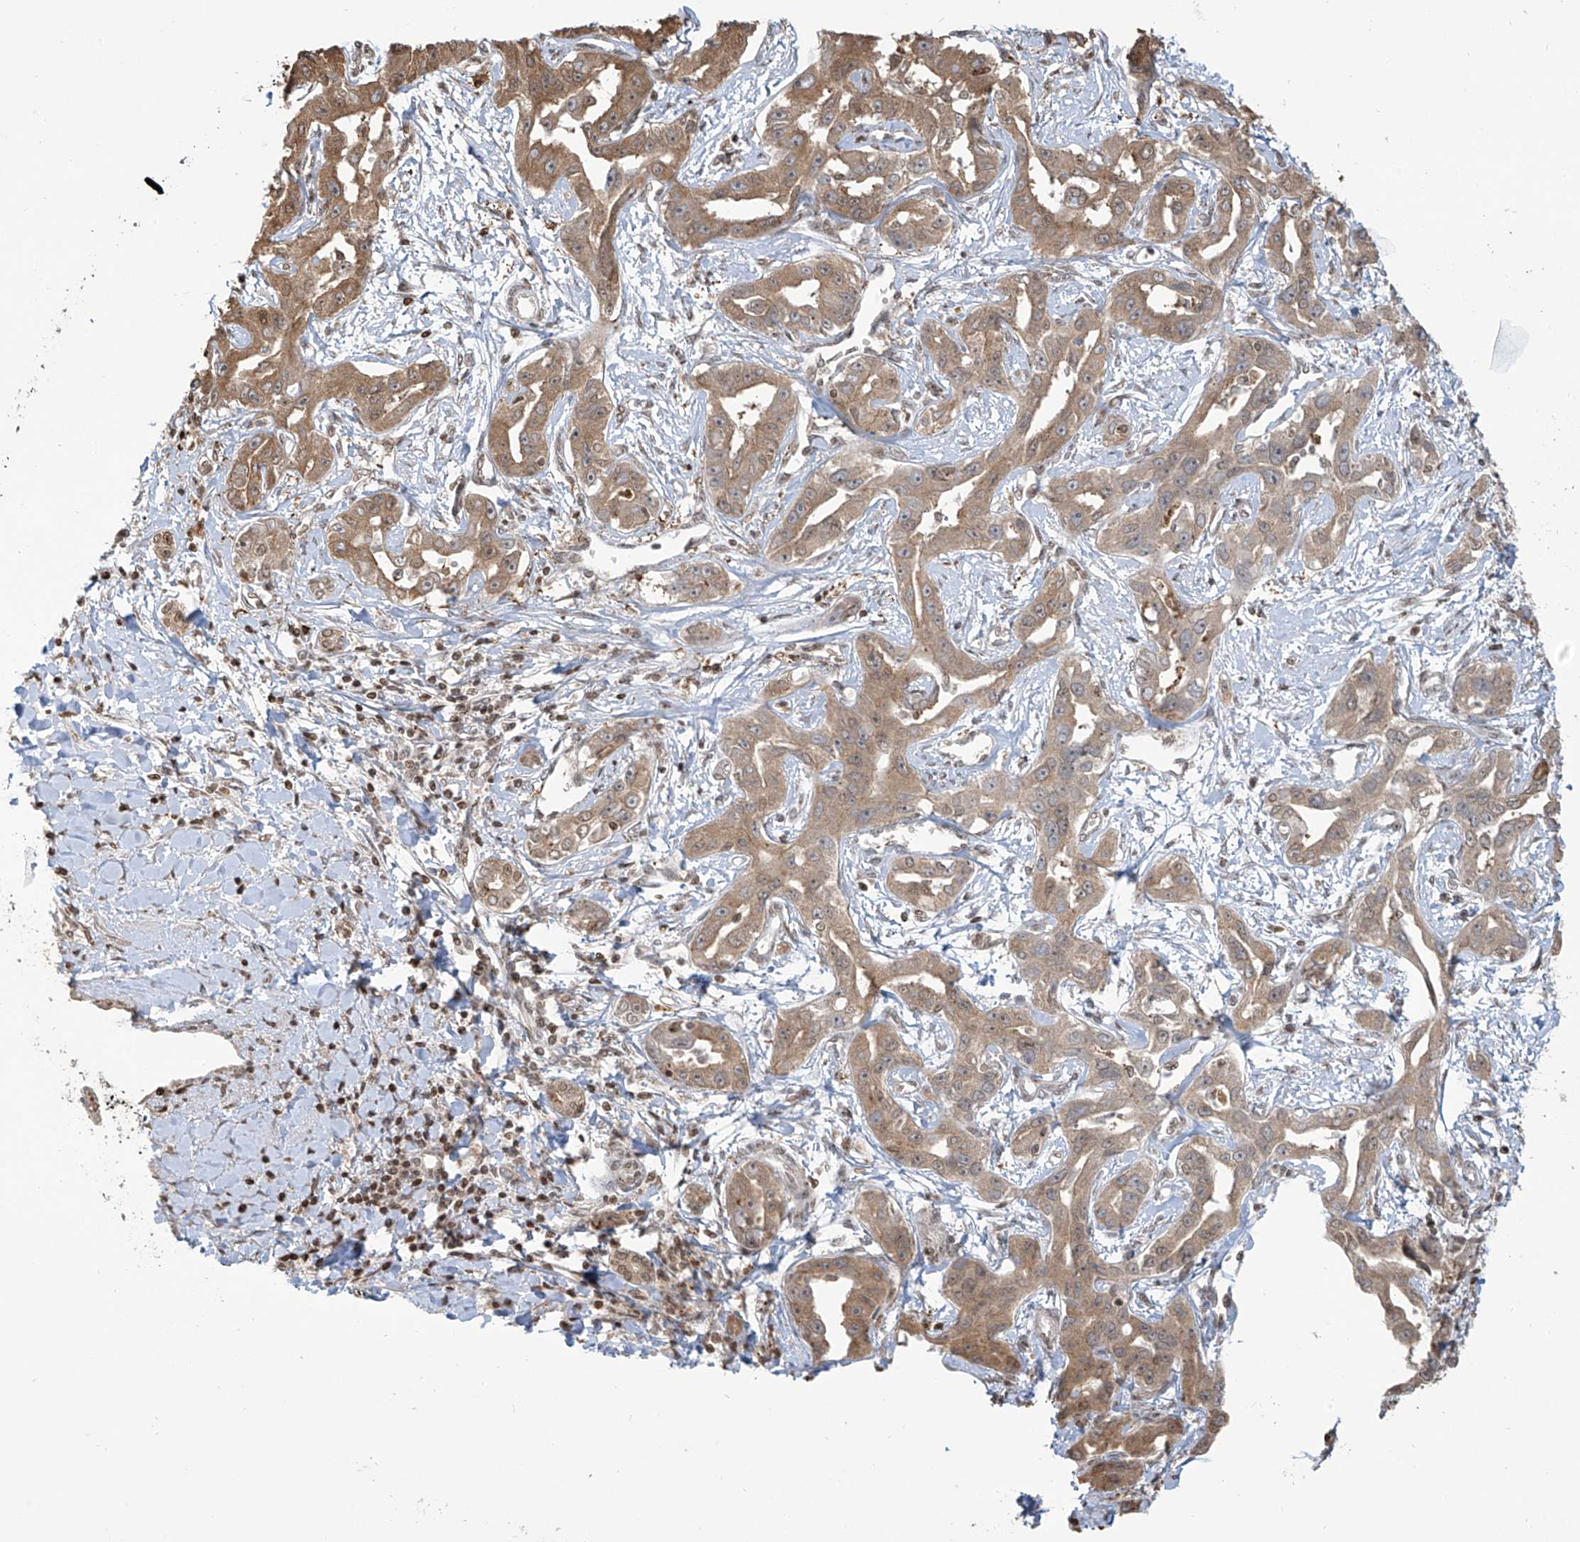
{"staining": {"intensity": "moderate", "quantity": ">75%", "location": "cytoplasmic/membranous"}, "tissue": "liver cancer", "cell_type": "Tumor cells", "image_type": "cancer", "snomed": [{"axis": "morphology", "description": "Cholangiocarcinoma"}, {"axis": "topography", "description": "Liver"}], "caption": "Protein staining of liver cancer tissue reveals moderate cytoplasmic/membranous expression in approximately >75% of tumor cells.", "gene": "VMP1", "patient": {"sex": "male", "age": 59}}